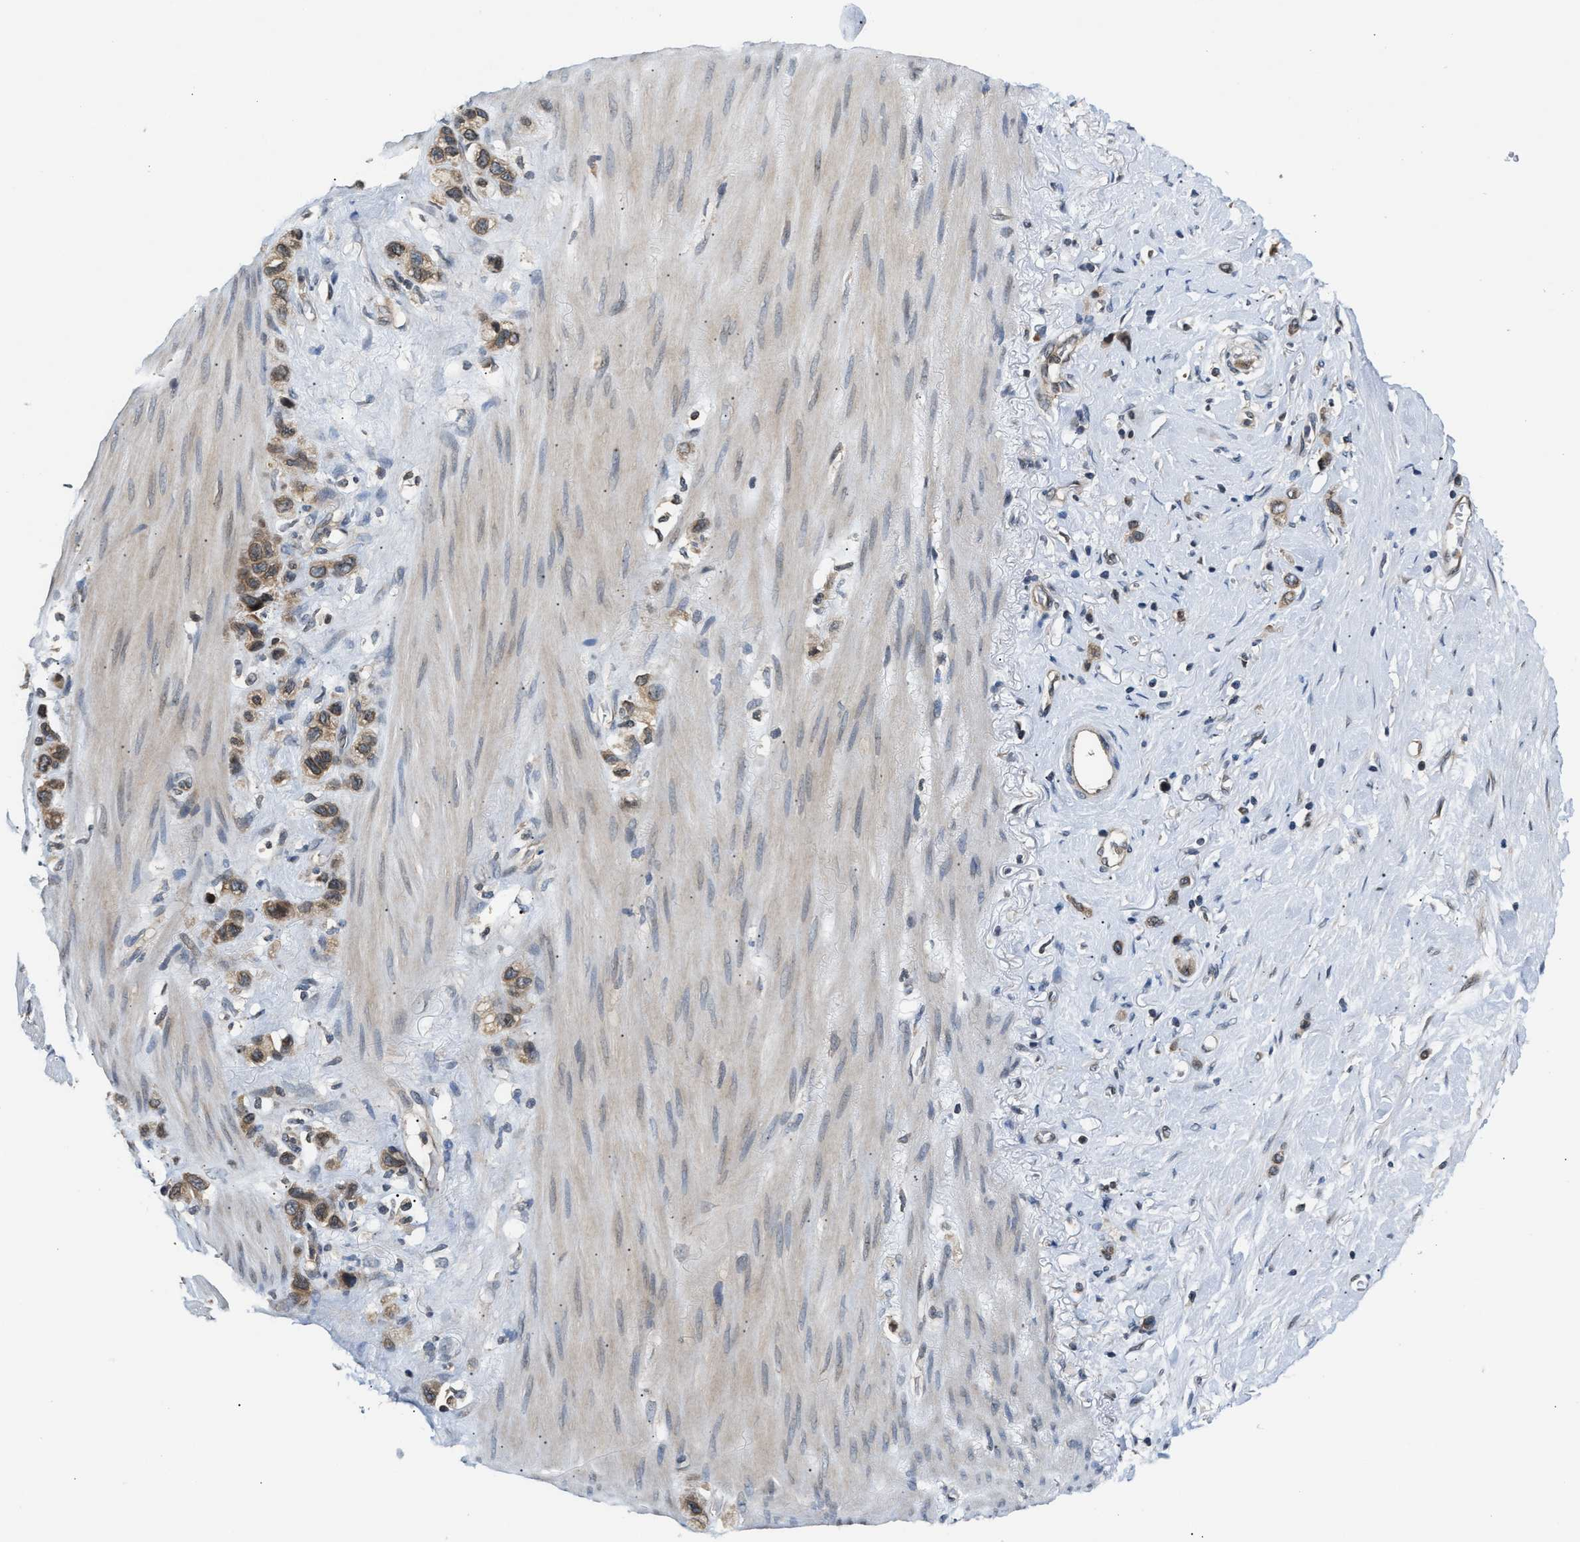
{"staining": {"intensity": "moderate", "quantity": ">75%", "location": "cytoplasmic/membranous"}, "tissue": "stomach cancer", "cell_type": "Tumor cells", "image_type": "cancer", "snomed": [{"axis": "morphology", "description": "Normal tissue, NOS"}, {"axis": "morphology", "description": "Adenocarcinoma, NOS"}, {"axis": "morphology", "description": "Adenocarcinoma, High grade"}, {"axis": "topography", "description": "Stomach, upper"}, {"axis": "topography", "description": "Stomach"}], "caption": "Immunohistochemistry (DAB) staining of stomach cancer (high-grade adenocarcinoma) exhibits moderate cytoplasmic/membranous protein staining in about >75% of tumor cells.", "gene": "RAB29", "patient": {"sex": "female", "age": 65}}